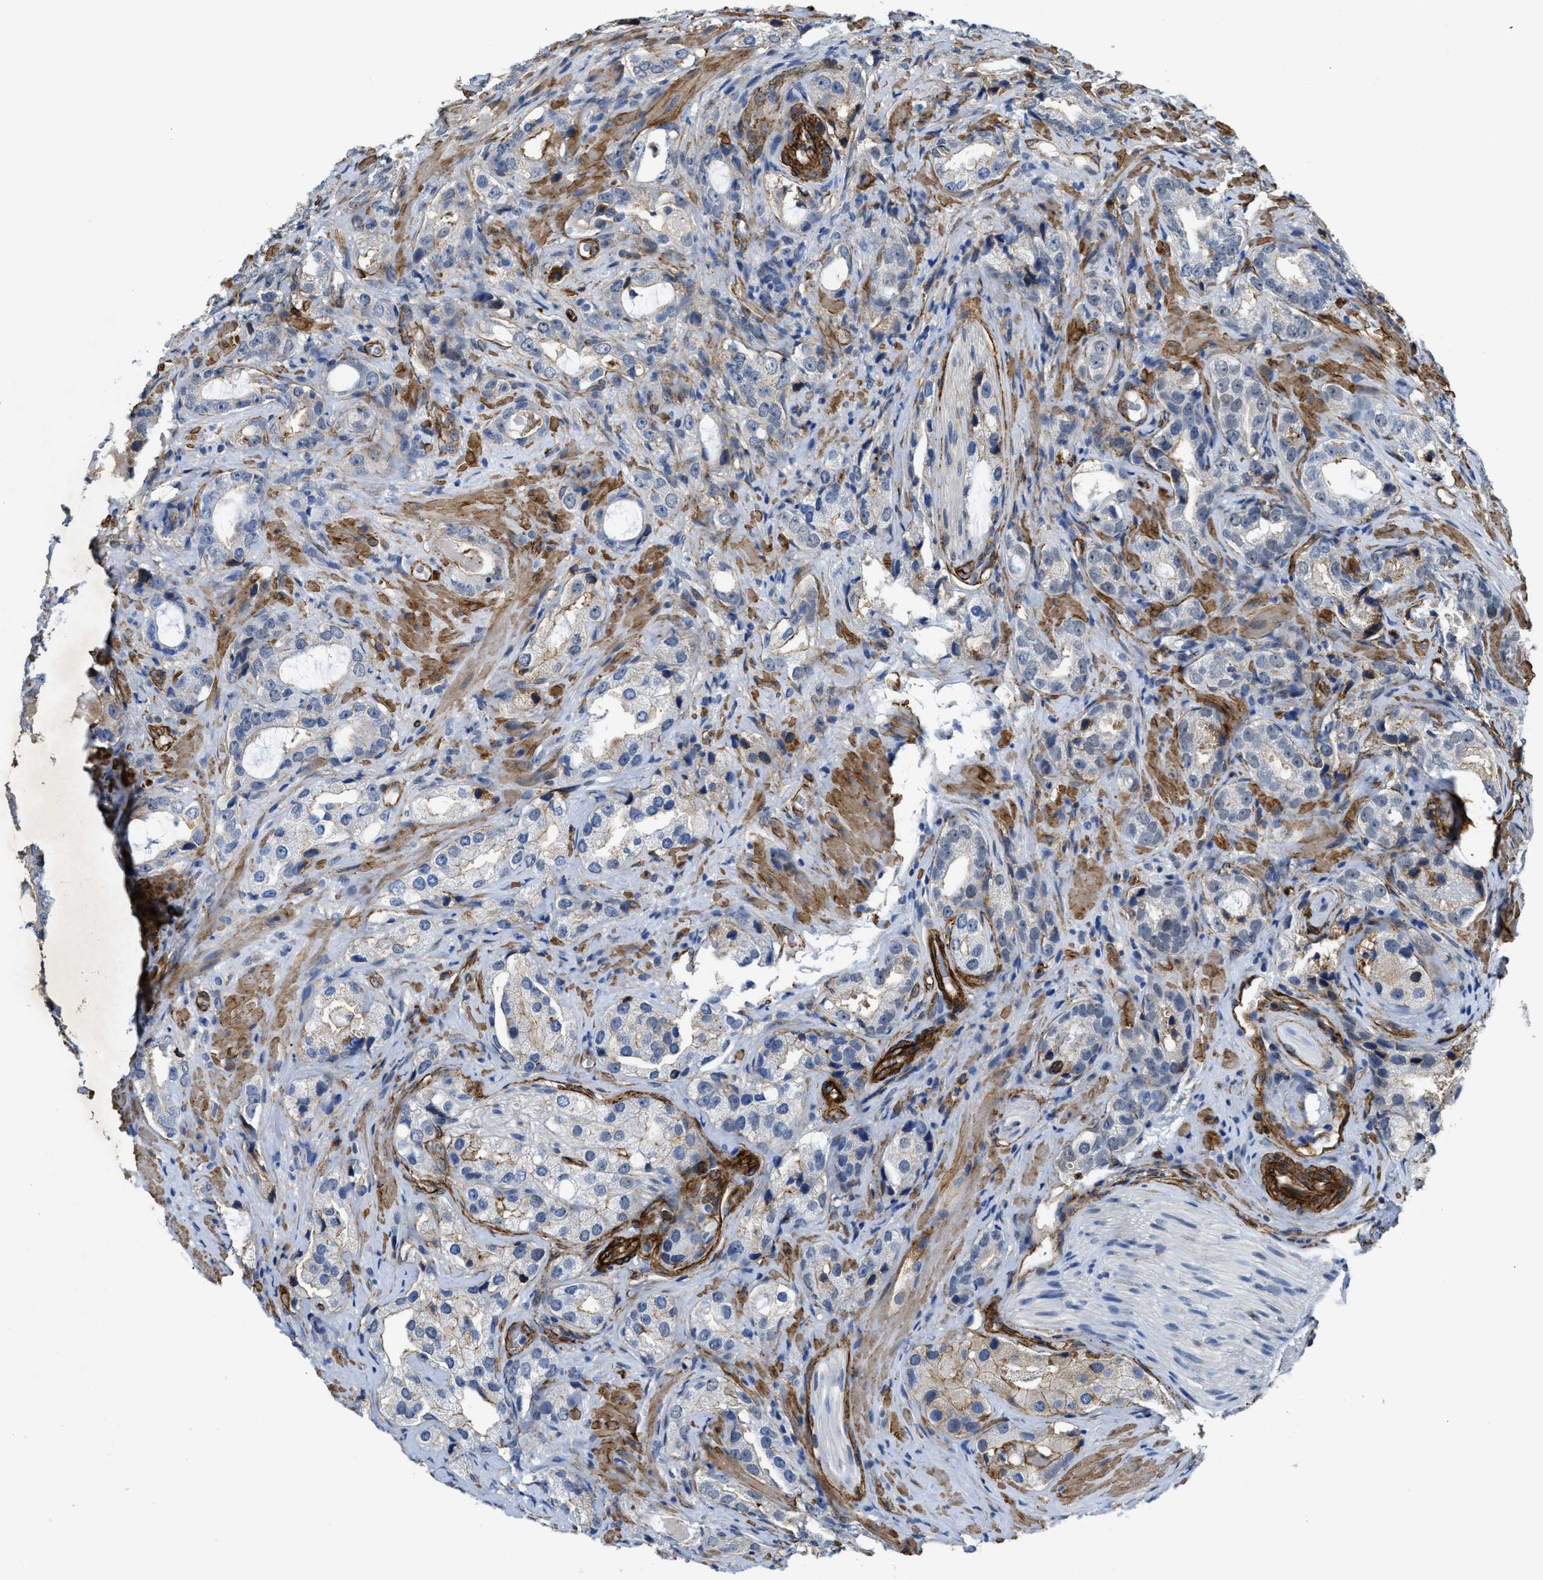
{"staining": {"intensity": "weak", "quantity": "25%-75%", "location": "cytoplasmic/membranous"}, "tissue": "prostate cancer", "cell_type": "Tumor cells", "image_type": "cancer", "snomed": [{"axis": "morphology", "description": "Adenocarcinoma, High grade"}, {"axis": "topography", "description": "Prostate"}], "caption": "High-grade adenocarcinoma (prostate) stained for a protein (brown) reveals weak cytoplasmic/membranous positive staining in approximately 25%-75% of tumor cells.", "gene": "NAB1", "patient": {"sex": "male", "age": 63}}